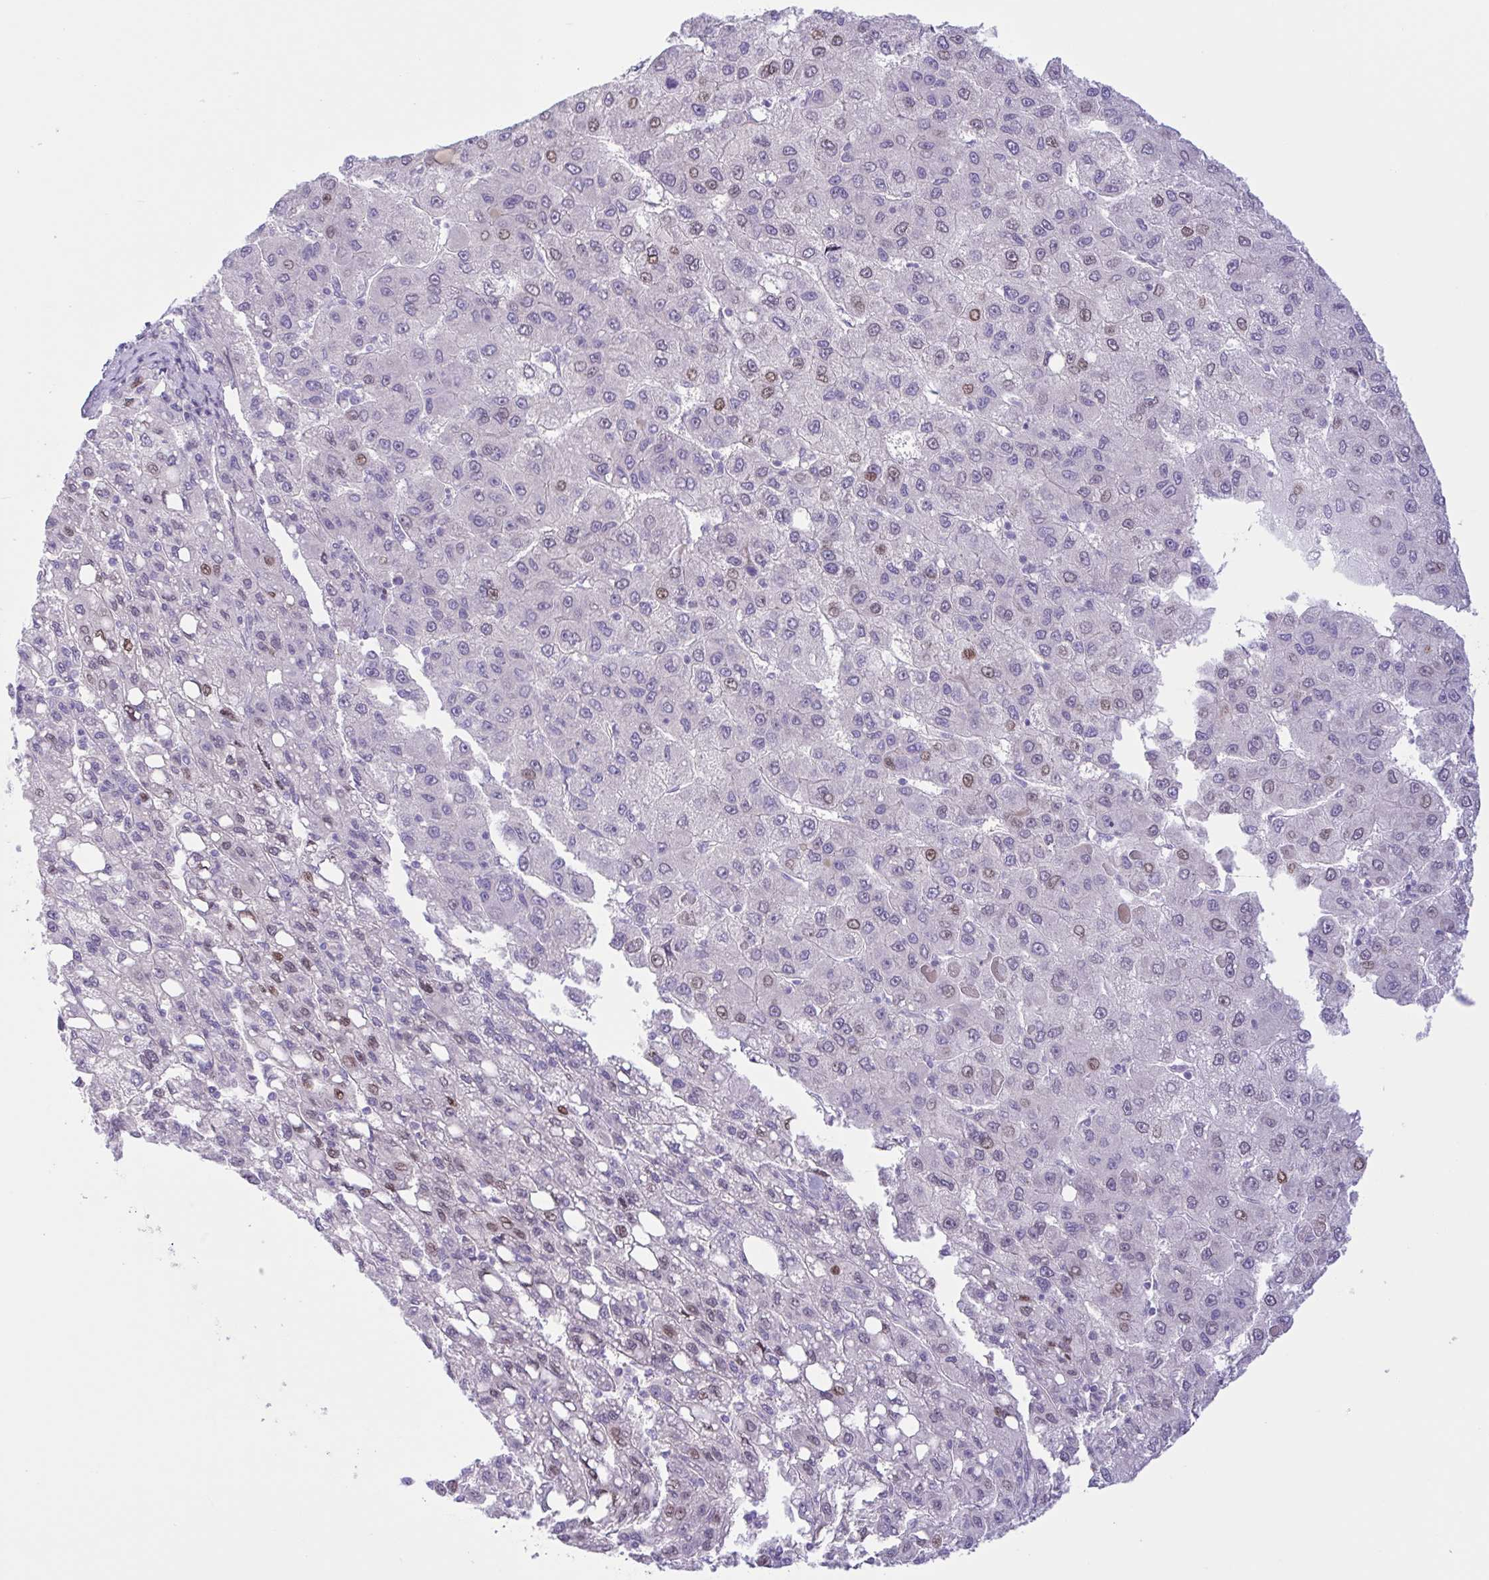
{"staining": {"intensity": "weak", "quantity": "<25%", "location": "nuclear"}, "tissue": "liver cancer", "cell_type": "Tumor cells", "image_type": "cancer", "snomed": [{"axis": "morphology", "description": "Carcinoma, Hepatocellular, NOS"}, {"axis": "topography", "description": "Liver"}], "caption": "High magnification brightfield microscopy of liver cancer stained with DAB (3,3'-diaminobenzidine) (brown) and counterstained with hematoxylin (blue): tumor cells show no significant positivity.", "gene": "AHCYL2", "patient": {"sex": "female", "age": 82}}